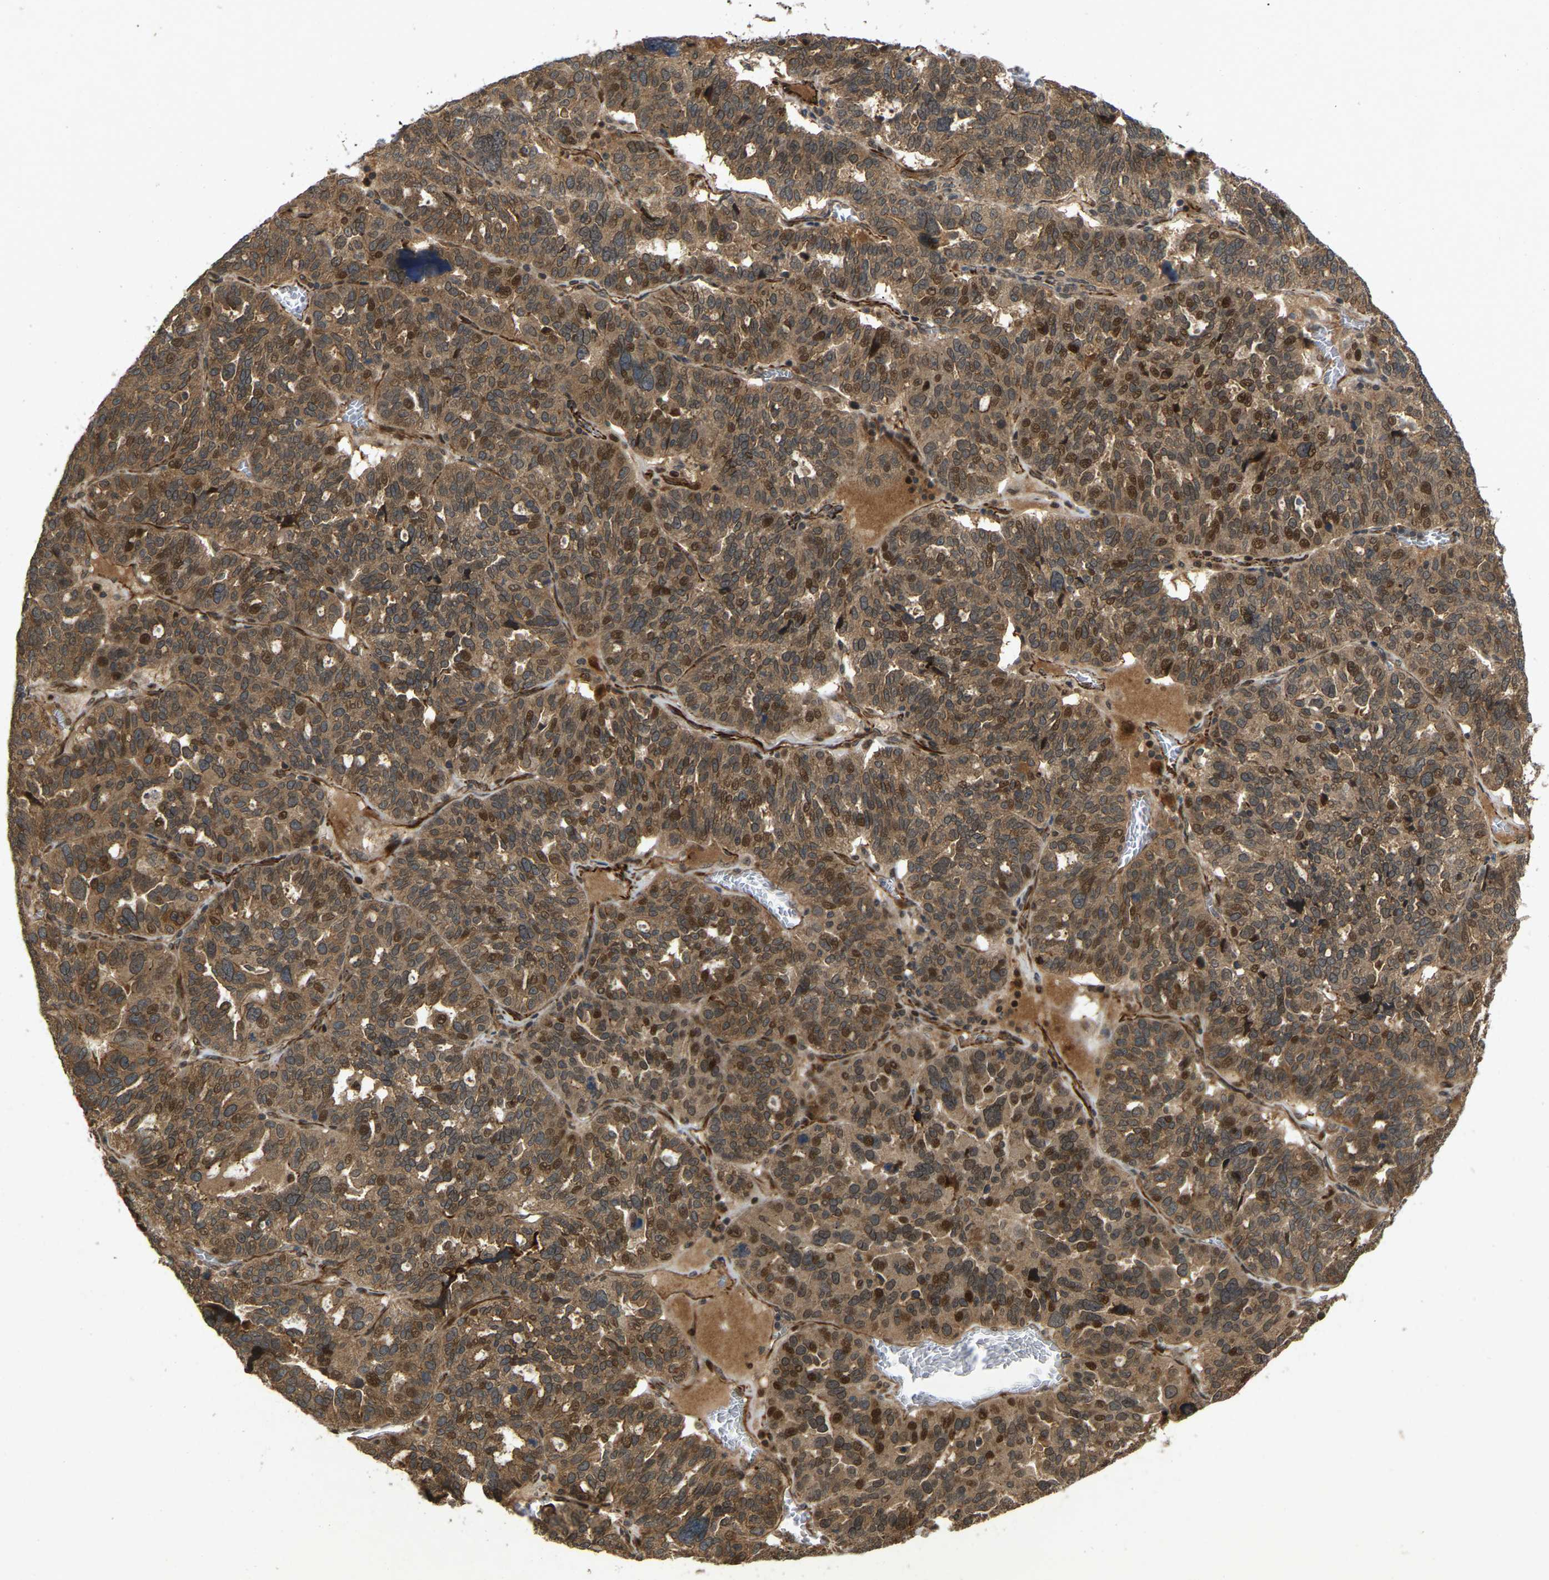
{"staining": {"intensity": "moderate", "quantity": ">75%", "location": "cytoplasmic/membranous,nuclear"}, "tissue": "ovarian cancer", "cell_type": "Tumor cells", "image_type": "cancer", "snomed": [{"axis": "morphology", "description": "Cystadenocarcinoma, serous, NOS"}, {"axis": "topography", "description": "Ovary"}], "caption": "Immunohistochemistry (IHC) of human ovarian cancer shows medium levels of moderate cytoplasmic/membranous and nuclear positivity in approximately >75% of tumor cells.", "gene": "KIAA1549", "patient": {"sex": "female", "age": 59}}